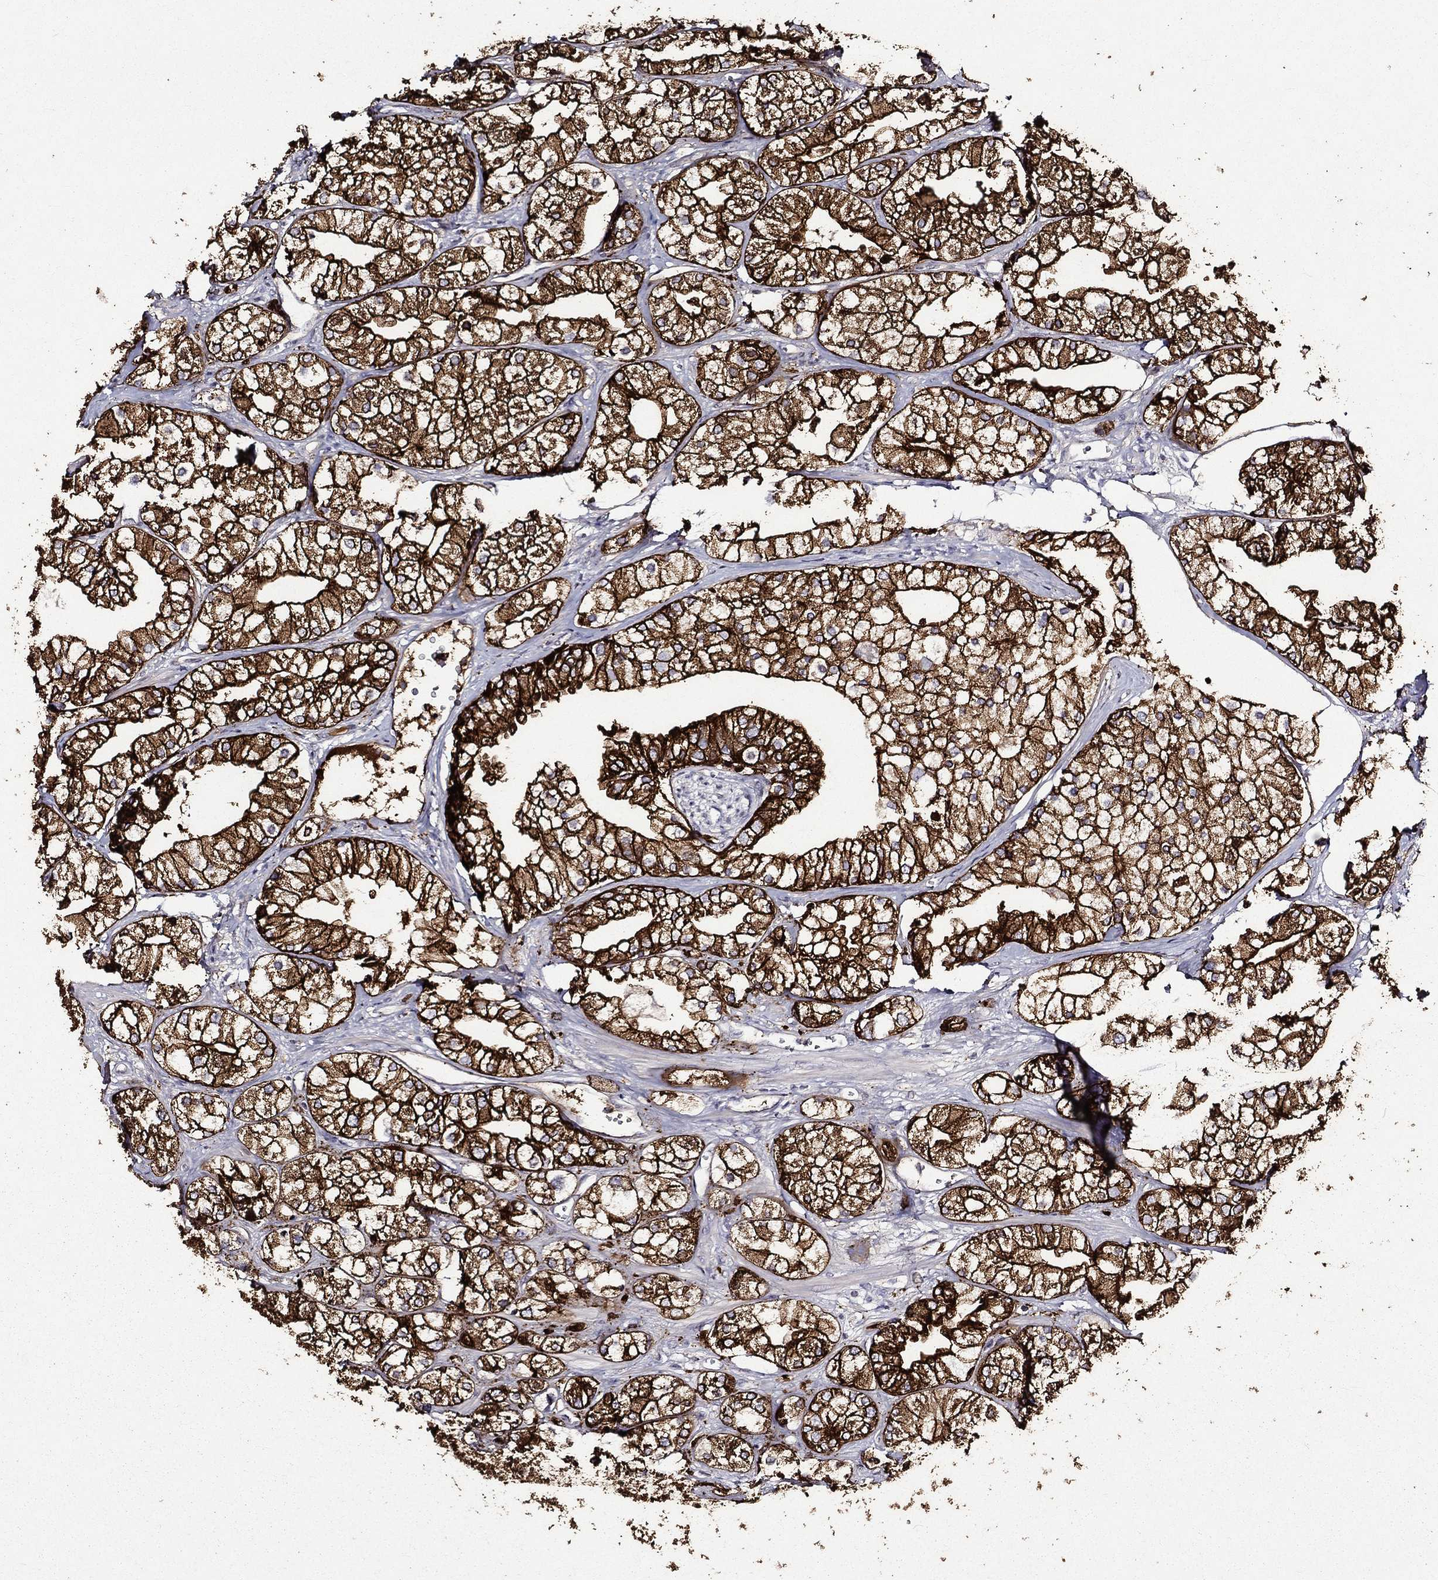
{"staining": {"intensity": "strong", "quantity": ">75%", "location": "cytoplasmic/membranous"}, "tissue": "prostate cancer", "cell_type": "Tumor cells", "image_type": "cancer", "snomed": [{"axis": "morphology", "description": "Adenocarcinoma, NOS"}, {"axis": "topography", "description": "Prostate and seminal vesicle, NOS"}, {"axis": "topography", "description": "Prostate"}], "caption": "Prostate adenocarcinoma stained for a protein (brown) displays strong cytoplasmic/membranous positive positivity in about >75% of tumor cells.", "gene": "KRT7", "patient": {"sex": "male", "age": 79}}